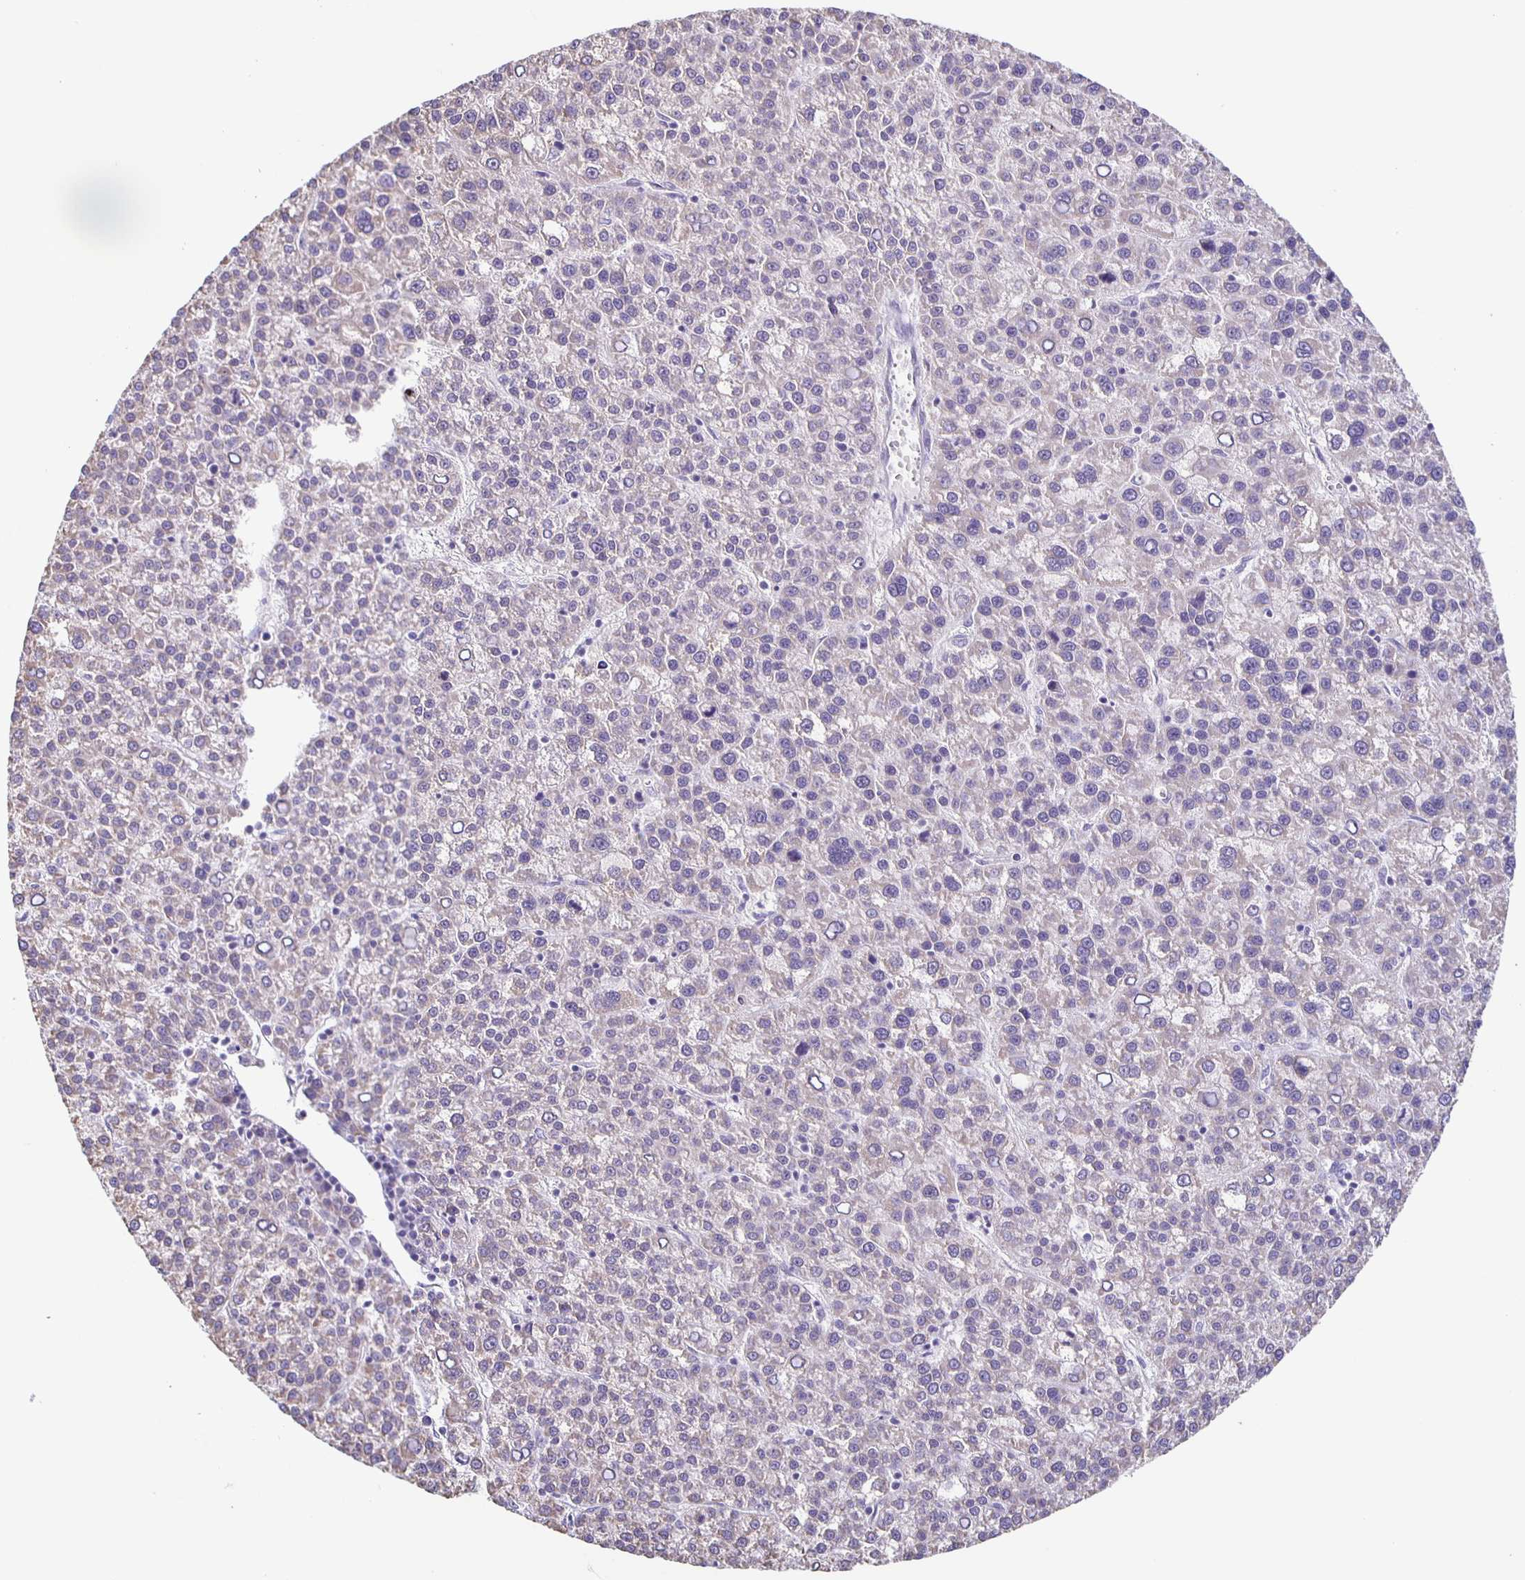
{"staining": {"intensity": "negative", "quantity": "none", "location": "none"}, "tissue": "liver cancer", "cell_type": "Tumor cells", "image_type": "cancer", "snomed": [{"axis": "morphology", "description": "Carcinoma, Hepatocellular, NOS"}, {"axis": "topography", "description": "Liver"}], "caption": "A high-resolution histopathology image shows immunohistochemistry staining of liver cancer, which reveals no significant positivity in tumor cells.", "gene": "TPPP", "patient": {"sex": "female", "age": 58}}